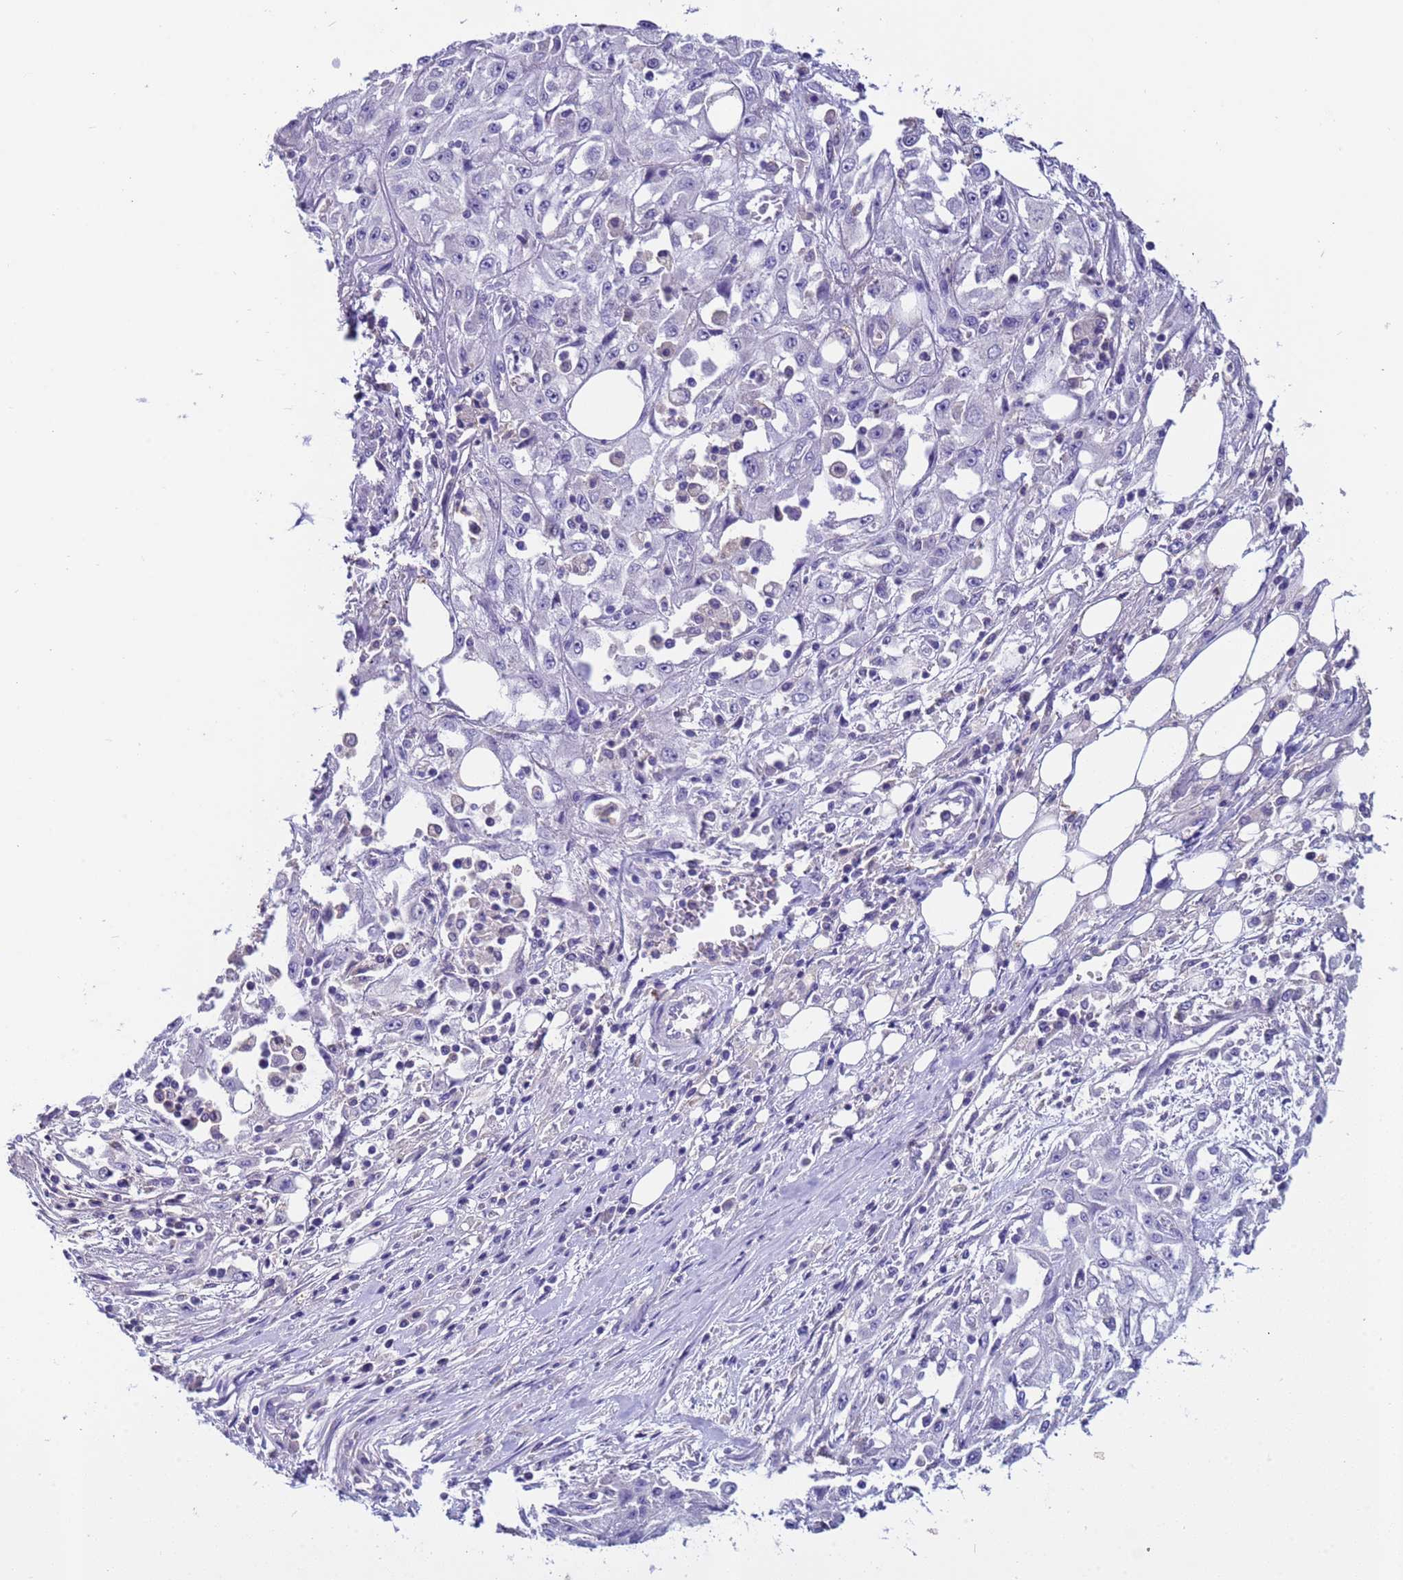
{"staining": {"intensity": "negative", "quantity": "none", "location": "none"}, "tissue": "skin cancer", "cell_type": "Tumor cells", "image_type": "cancer", "snomed": [{"axis": "morphology", "description": "Squamous cell carcinoma, NOS"}, {"axis": "morphology", "description": "Squamous cell carcinoma, metastatic, NOS"}, {"axis": "topography", "description": "Skin"}, {"axis": "topography", "description": "Lymph node"}], "caption": "IHC micrograph of skin cancer stained for a protein (brown), which reveals no expression in tumor cells.", "gene": "ZNF248", "patient": {"sex": "male", "age": 75}}